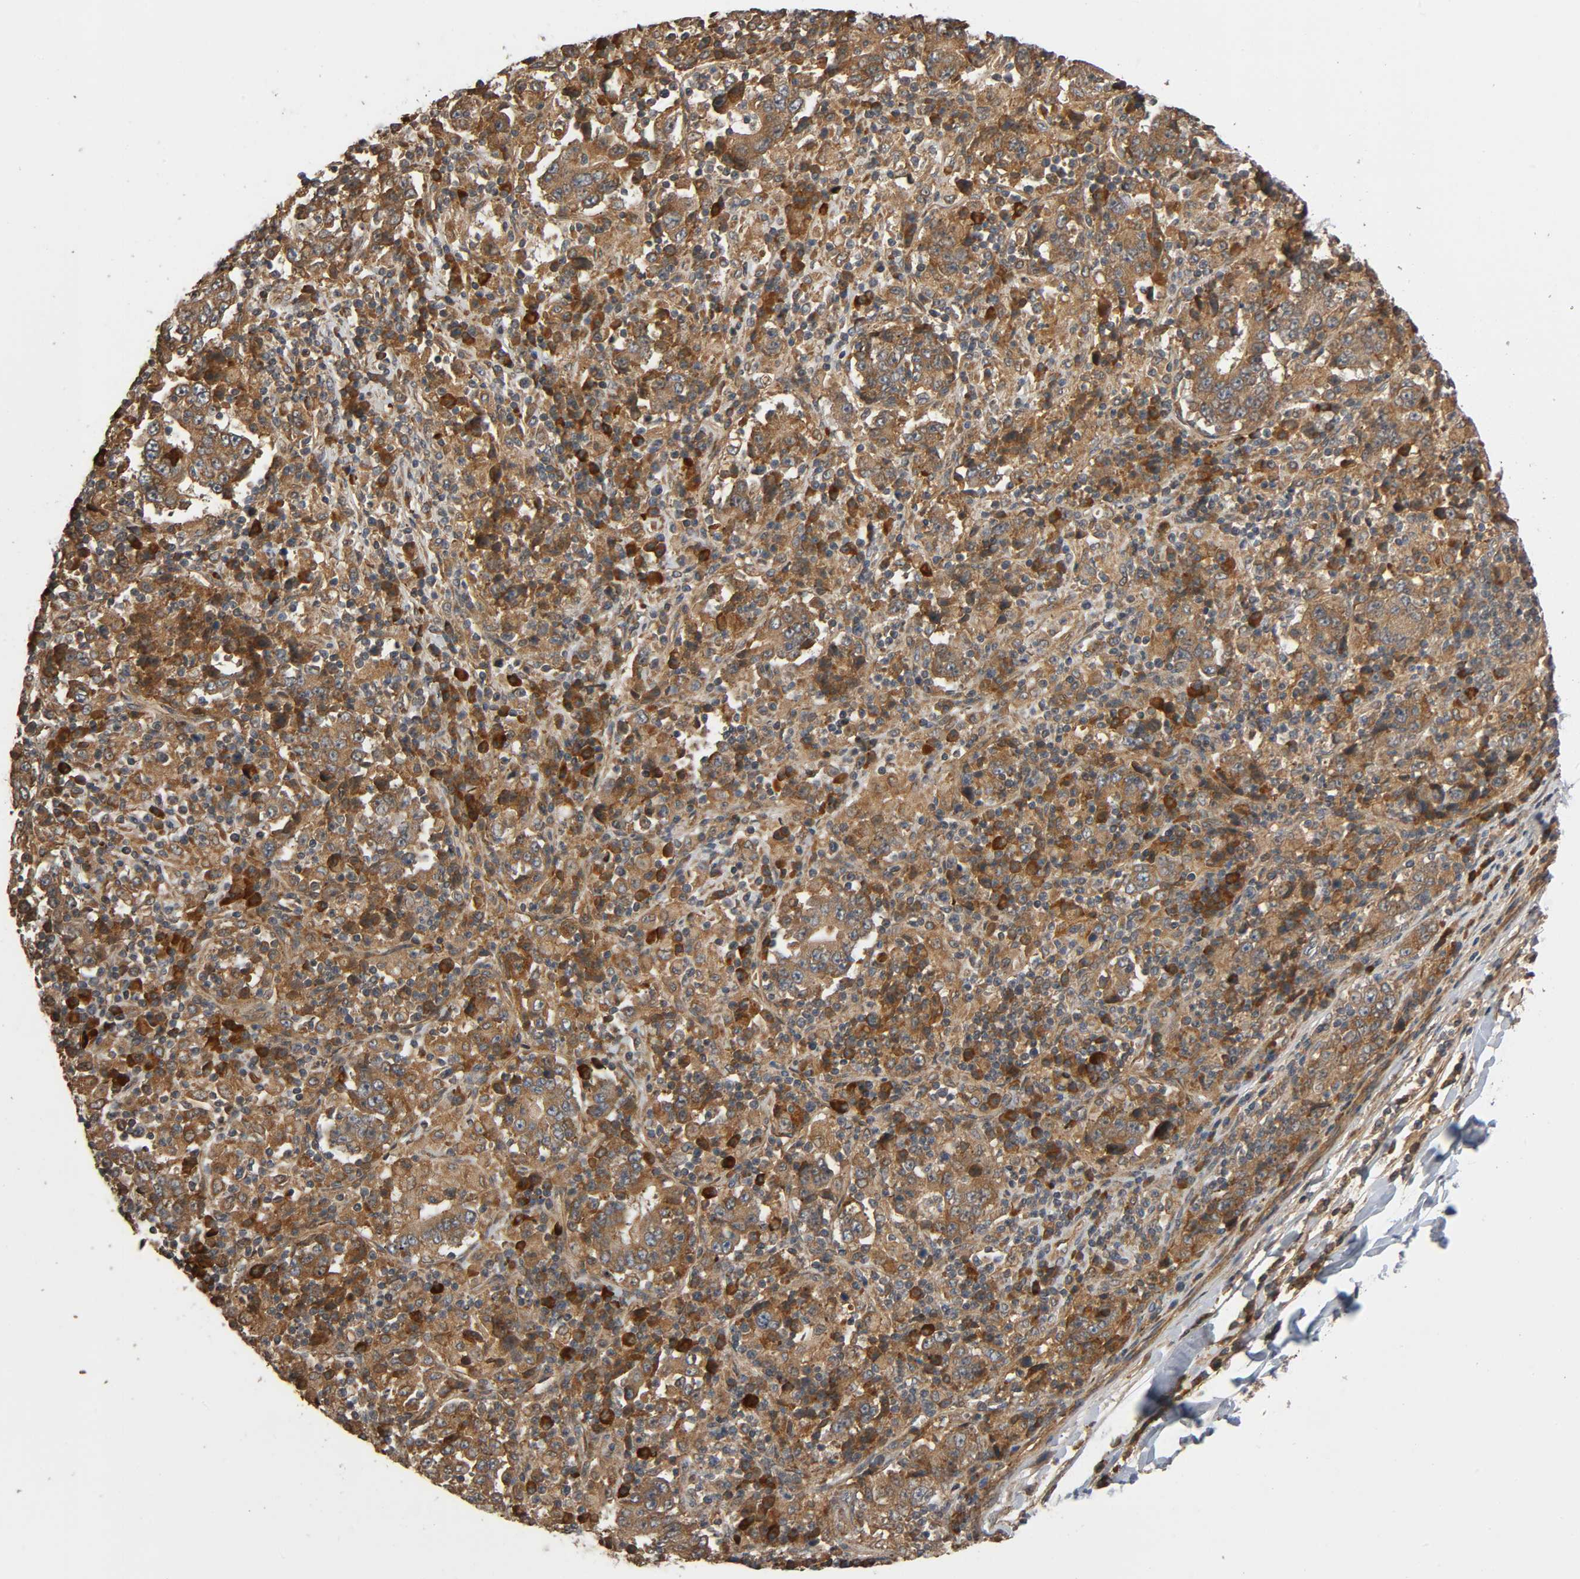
{"staining": {"intensity": "moderate", "quantity": ">75%", "location": "cytoplasmic/membranous"}, "tissue": "stomach cancer", "cell_type": "Tumor cells", "image_type": "cancer", "snomed": [{"axis": "morphology", "description": "Normal tissue, NOS"}, {"axis": "morphology", "description": "Adenocarcinoma, NOS"}, {"axis": "topography", "description": "Stomach, upper"}, {"axis": "topography", "description": "Stomach"}], "caption": "A medium amount of moderate cytoplasmic/membranous expression is appreciated in about >75% of tumor cells in stomach adenocarcinoma tissue. The protein of interest is stained brown, and the nuclei are stained in blue (DAB IHC with brightfield microscopy, high magnification).", "gene": "MAP3K8", "patient": {"sex": "male", "age": 59}}